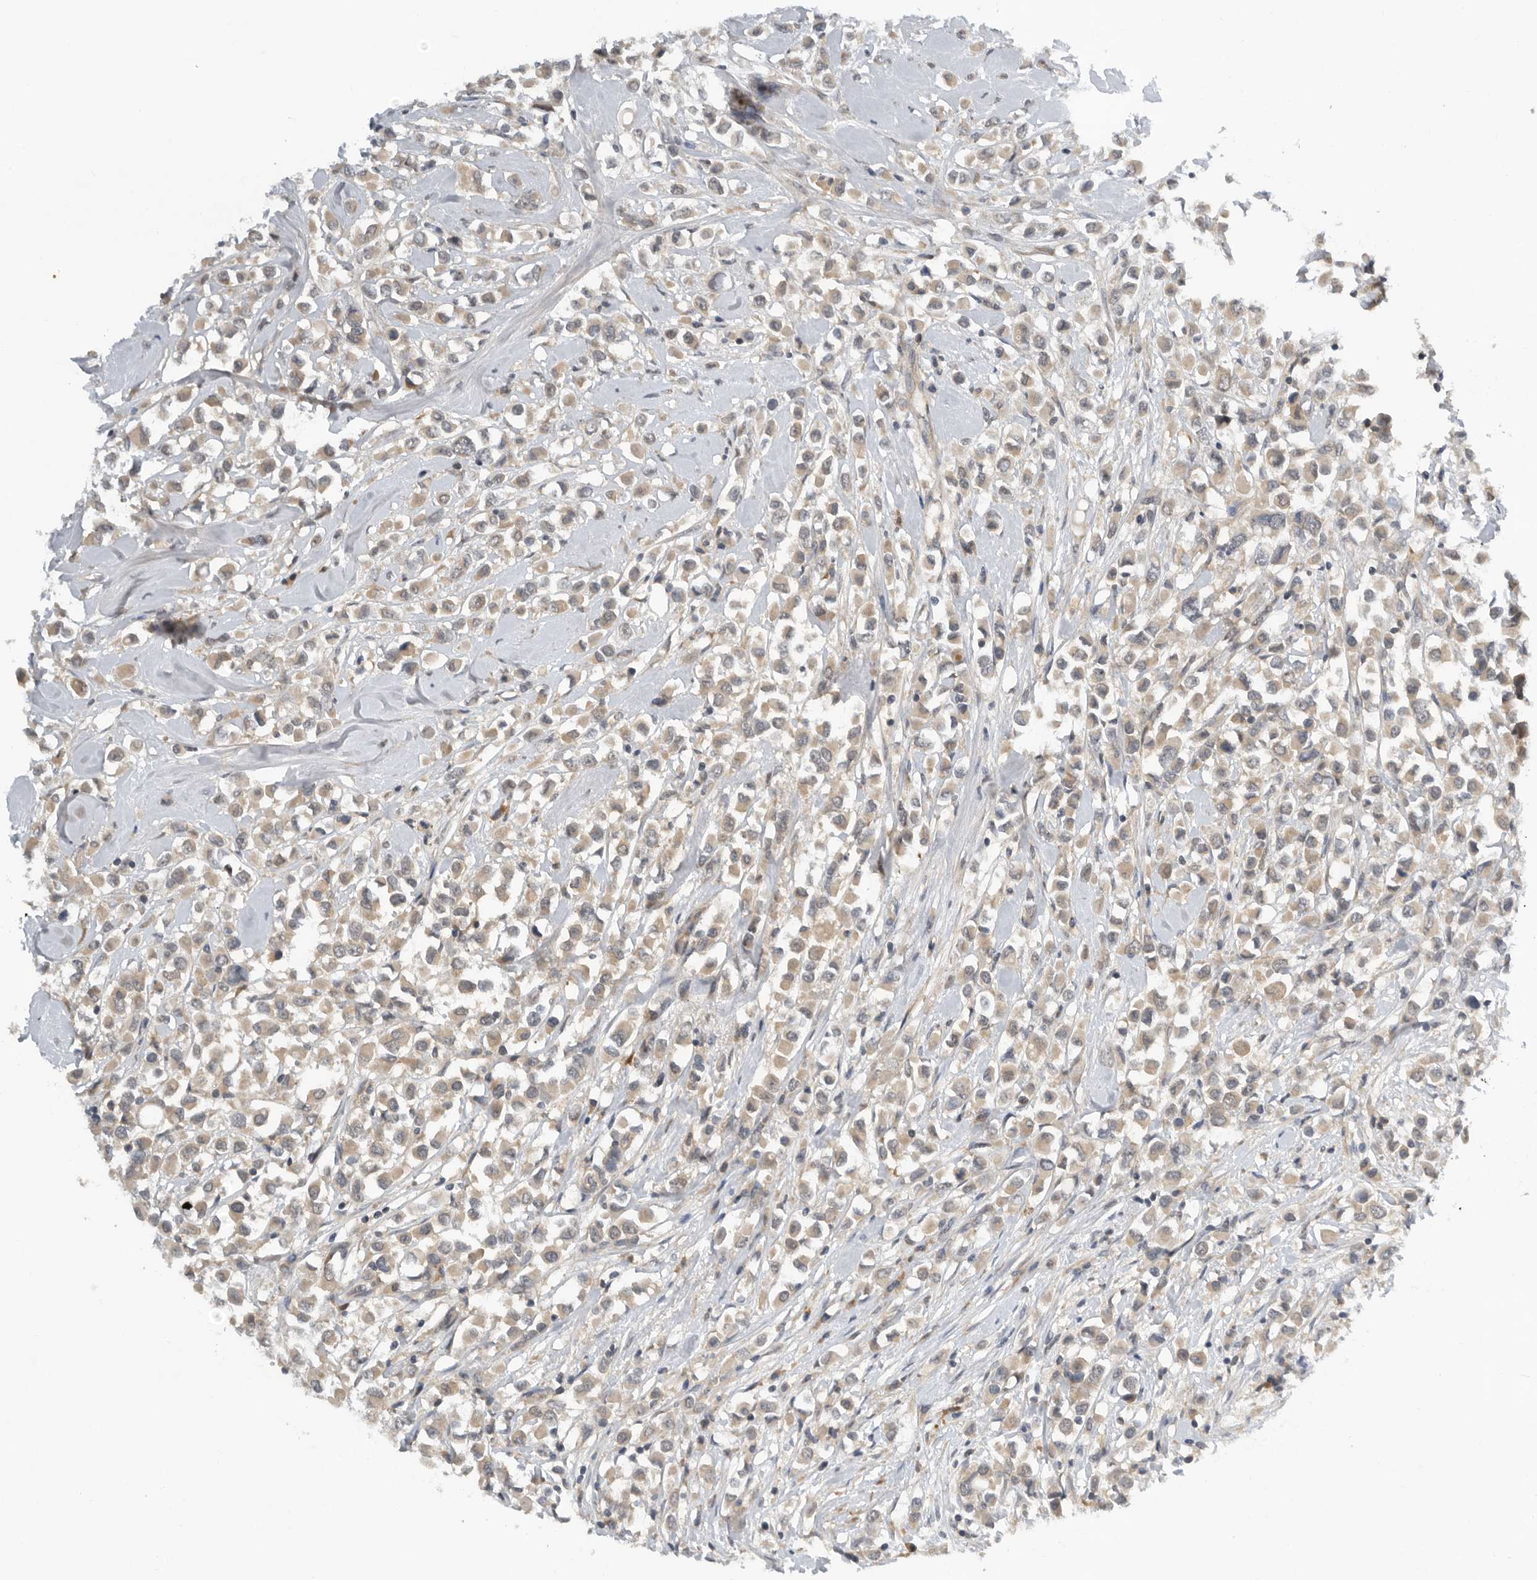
{"staining": {"intensity": "weak", "quantity": ">75%", "location": "cytoplasmic/membranous"}, "tissue": "breast cancer", "cell_type": "Tumor cells", "image_type": "cancer", "snomed": [{"axis": "morphology", "description": "Duct carcinoma"}, {"axis": "topography", "description": "Breast"}], "caption": "Breast cancer stained for a protein displays weak cytoplasmic/membranous positivity in tumor cells. (DAB IHC, brown staining for protein, blue staining for nuclei).", "gene": "AASDHPPT", "patient": {"sex": "female", "age": 61}}